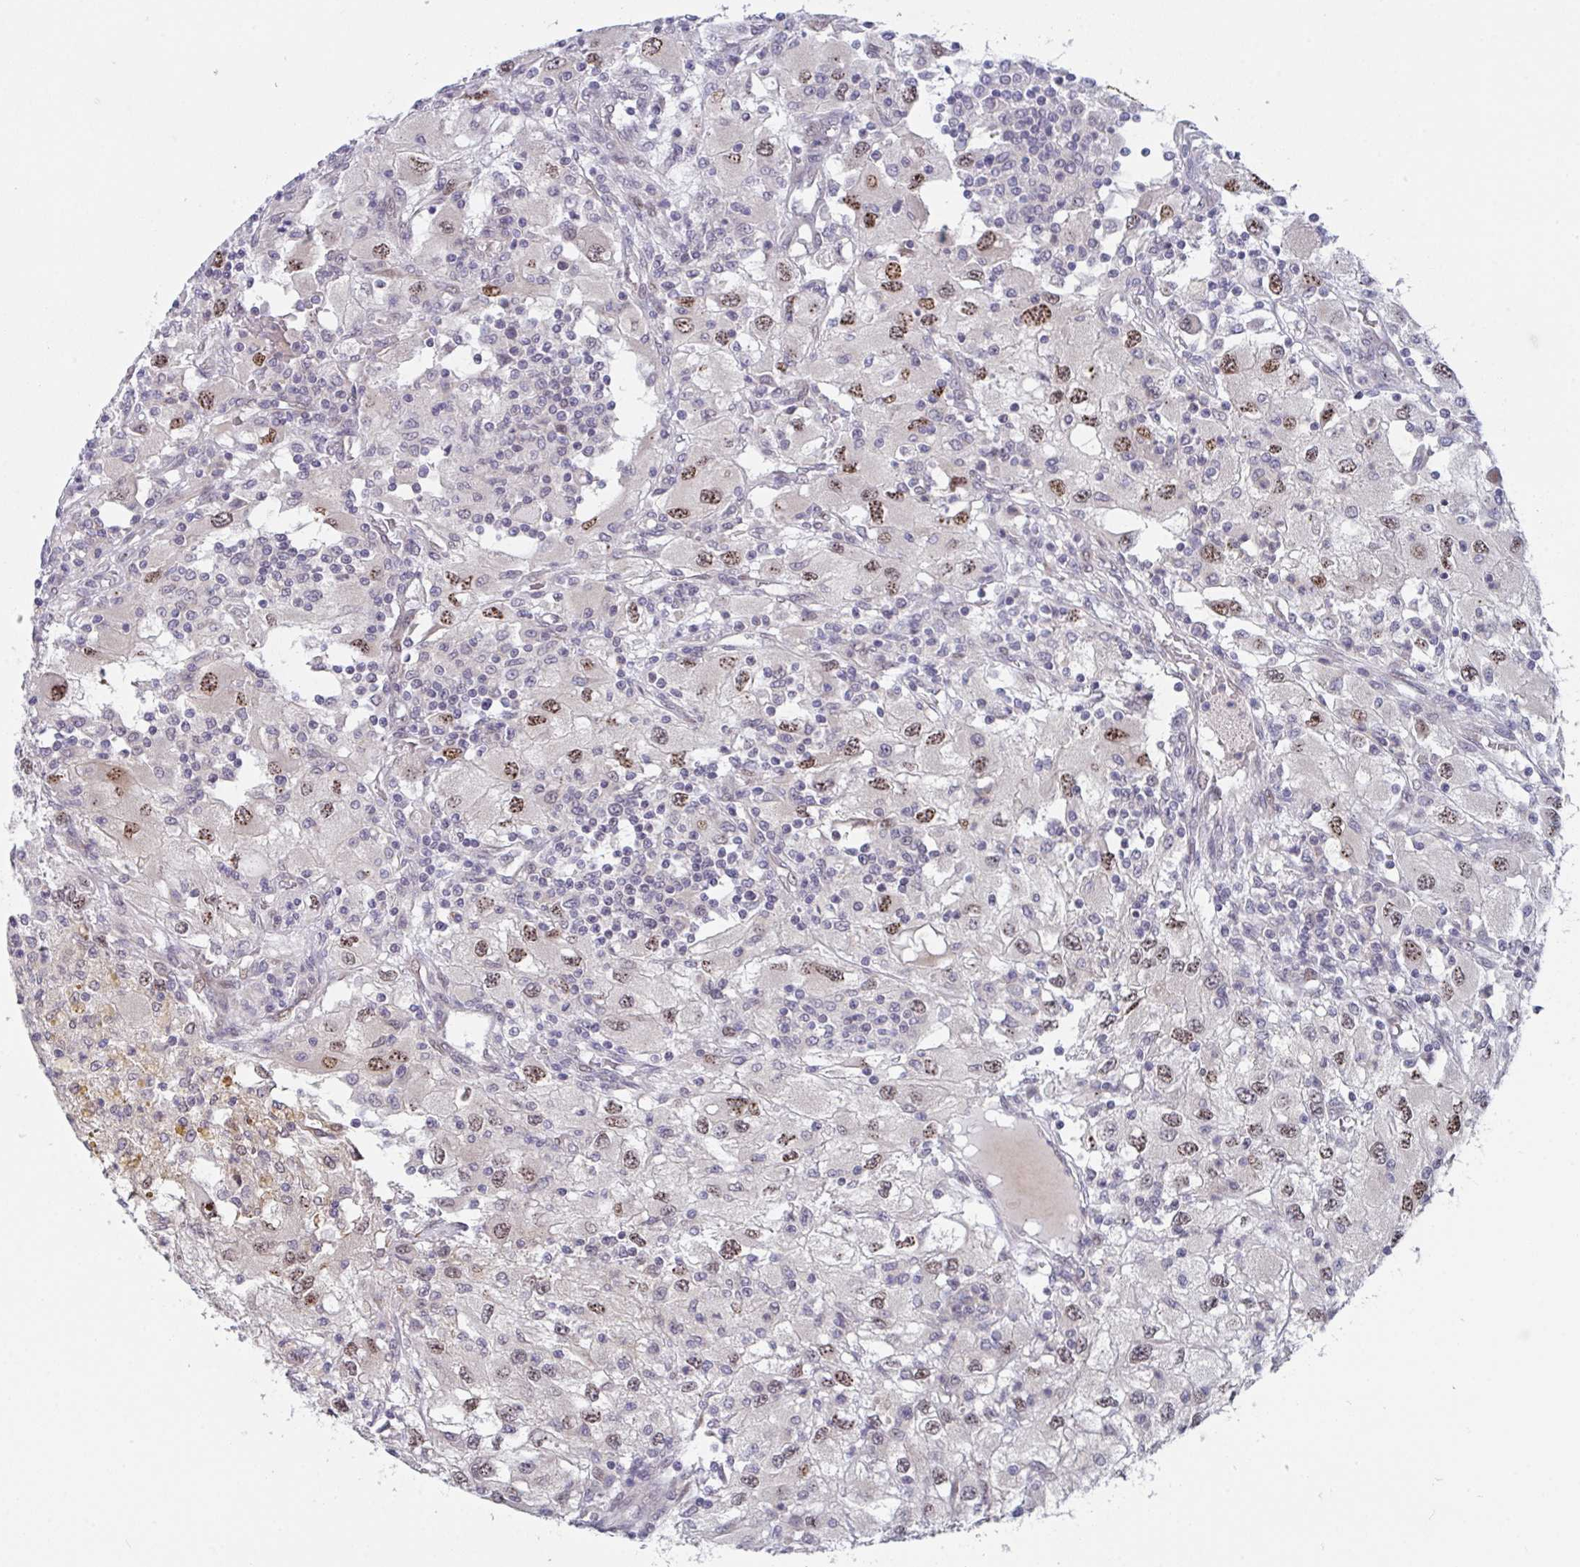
{"staining": {"intensity": "moderate", "quantity": ">75%", "location": "nuclear"}, "tissue": "renal cancer", "cell_type": "Tumor cells", "image_type": "cancer", "snomed": [{"axis": "morphology", "description": "Adenocarcinoma, NOS"}, {"axis": "topography", "description": "Kidney"}], "caption": "Immunohistochemical staining of human renal cancer demonstrates medium levels of moderate nuclear expression in approximately >75% of tumor cells.", "gene": "RBM18", "patient": {"sex": "female", "age": 67}}